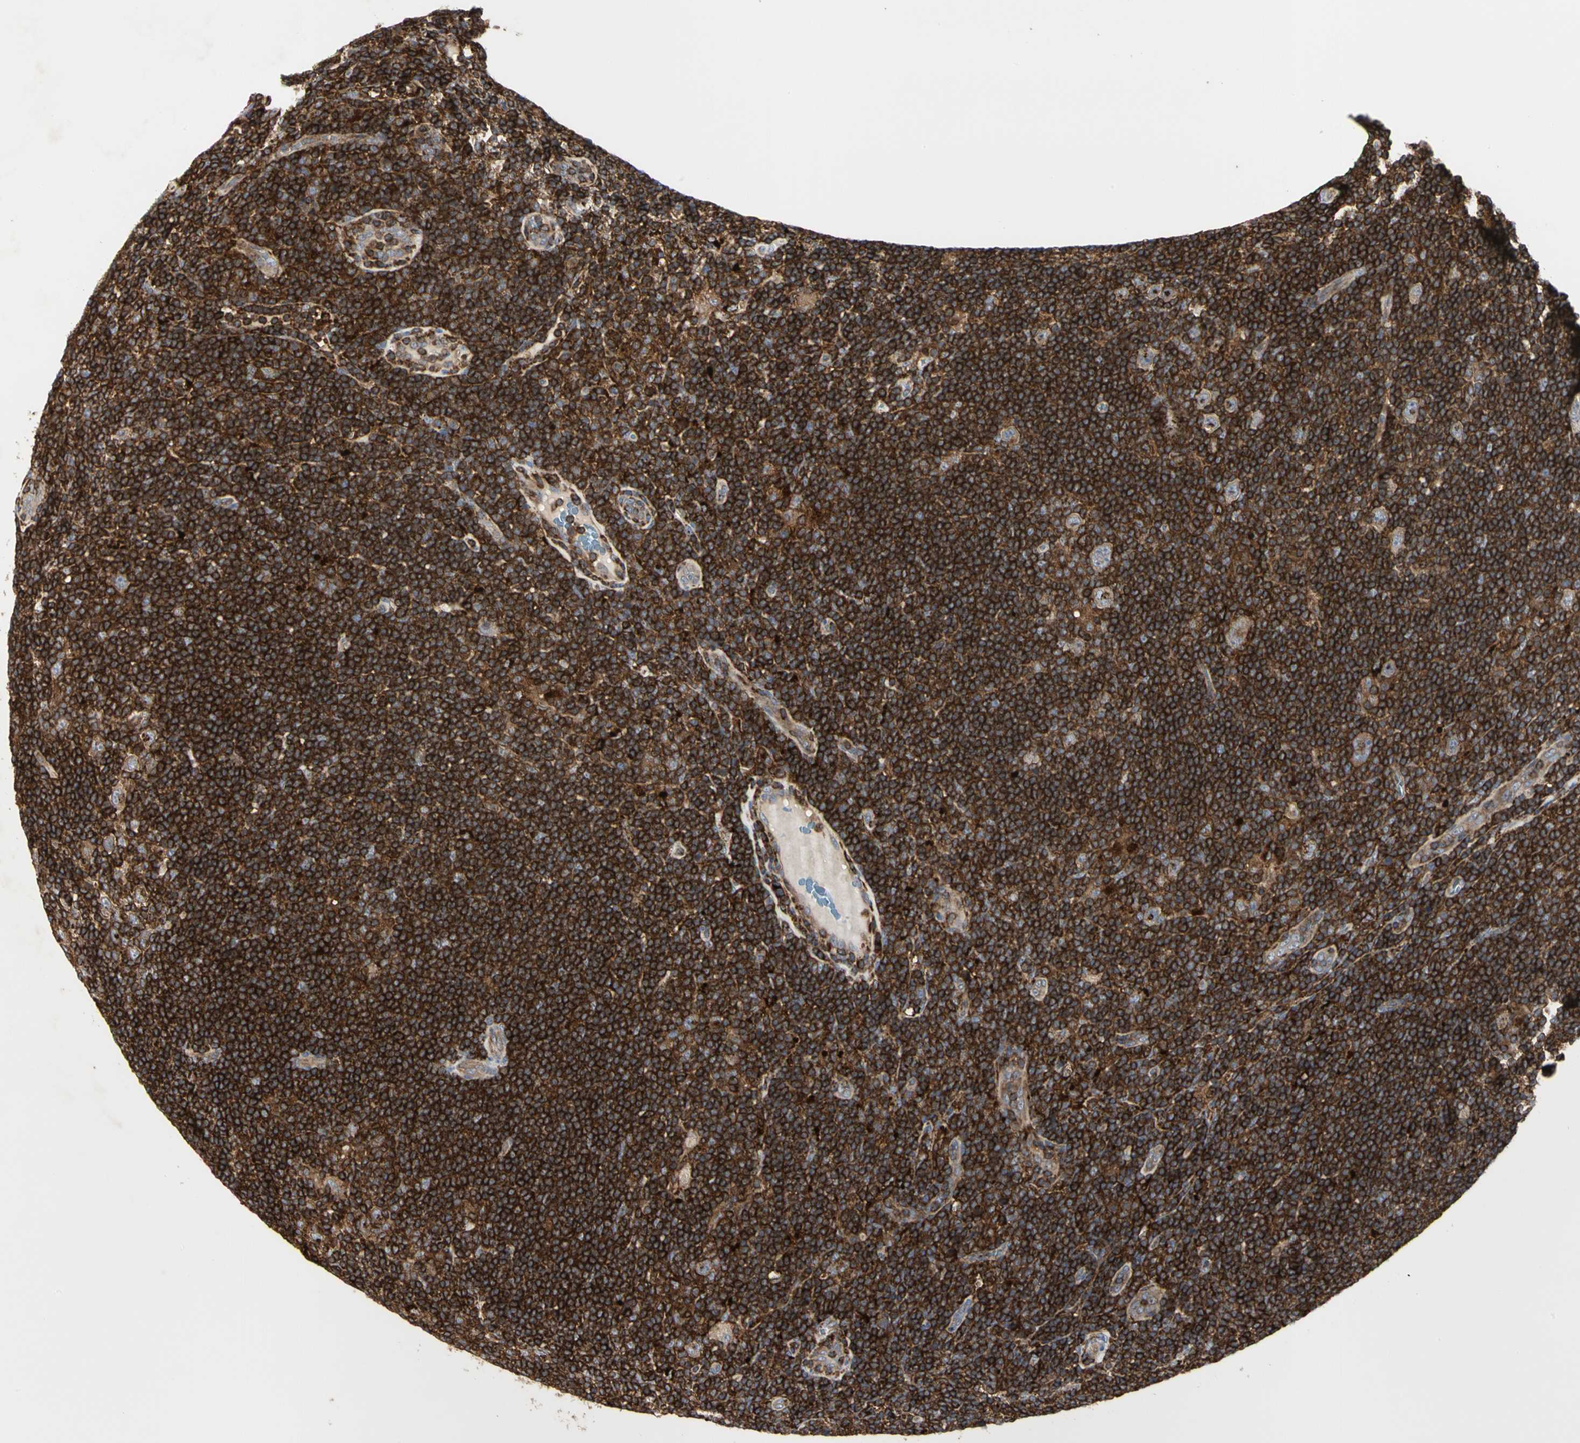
{"staining": {"intensity": "moderate", "quantity": "25%-75%", "location": "cytoplasmic/membranous,nuclear"}, "tissue": "lymphoma", "cell_type": "Tumor cells", "image_type": "cancer", "snomed": [{"axis": "morphology", "description": "Hodgkin's disease, NOS"}, {"axis": "topography", "description": "Lymph node"}], "caption": "Protein staining by immunohistochemistry demonstrates moderate cytoplasmic/membranous and nuclear positivity in about 25%-75% of tumor cells in lymphoma.", "gene": "NAPG", "patient": {"sex": "female", "age": 57}}